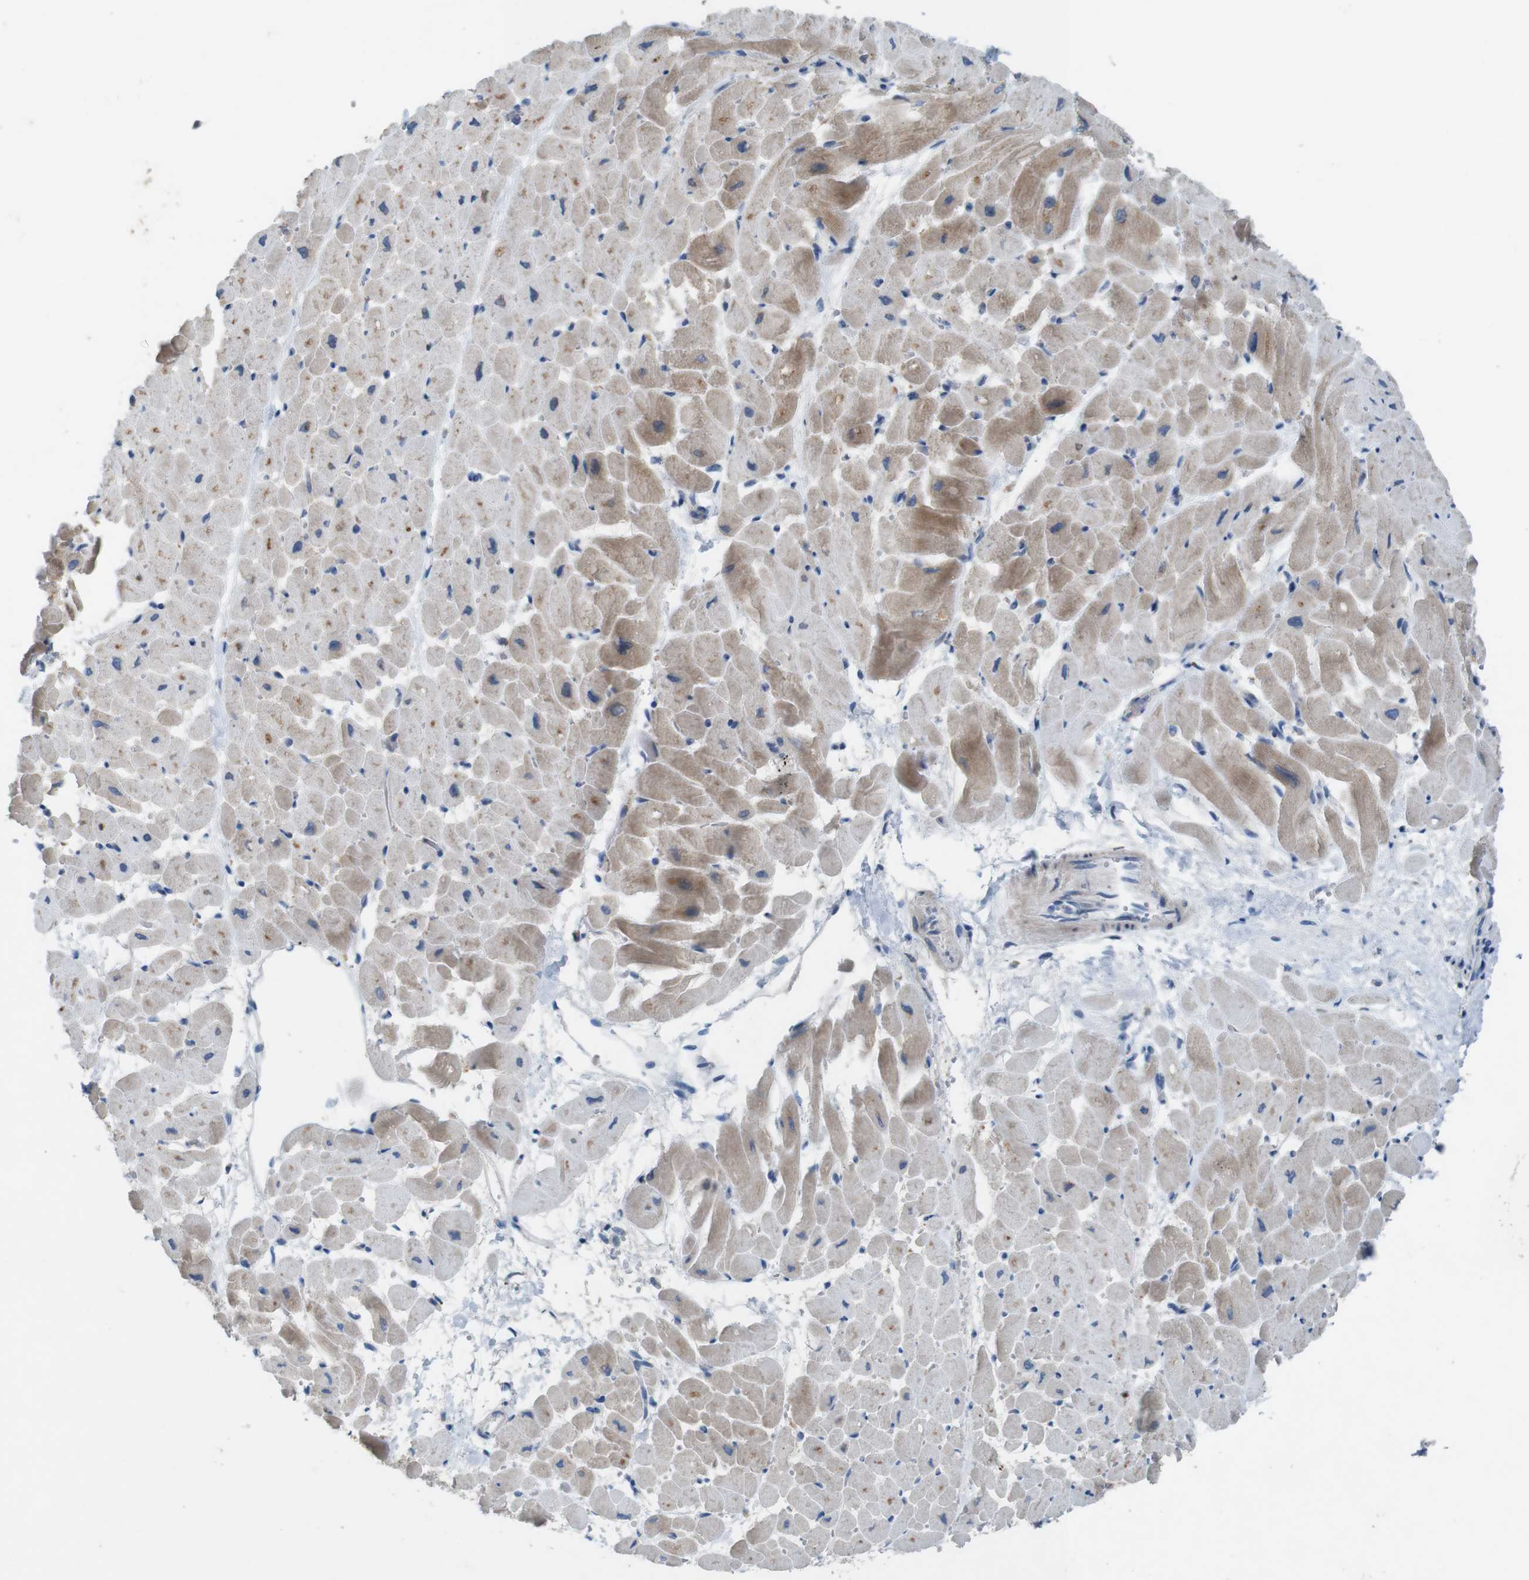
{"staining": {"intensity": "moderate", "quantity": "25%-75%", "location": "cytoplasmic/membranous"}, "tissue": "heart muscle", "cell_type": "Cardiomyocytes", "image_type": "normal", "snomed": [{"axis": "morphology", "description": "Normal tissue, NOS"}, {"axis": "topography", "description": "Heart"}], "caption": "The photomicrograph exhibits staining of benign heart muscle, revealing moderate cytoplasmic/membranous protein staining (brown color) within cardiomyocytes.", "gene": "MOGAT3", "patient": {"sex": "male", "age": 45}}